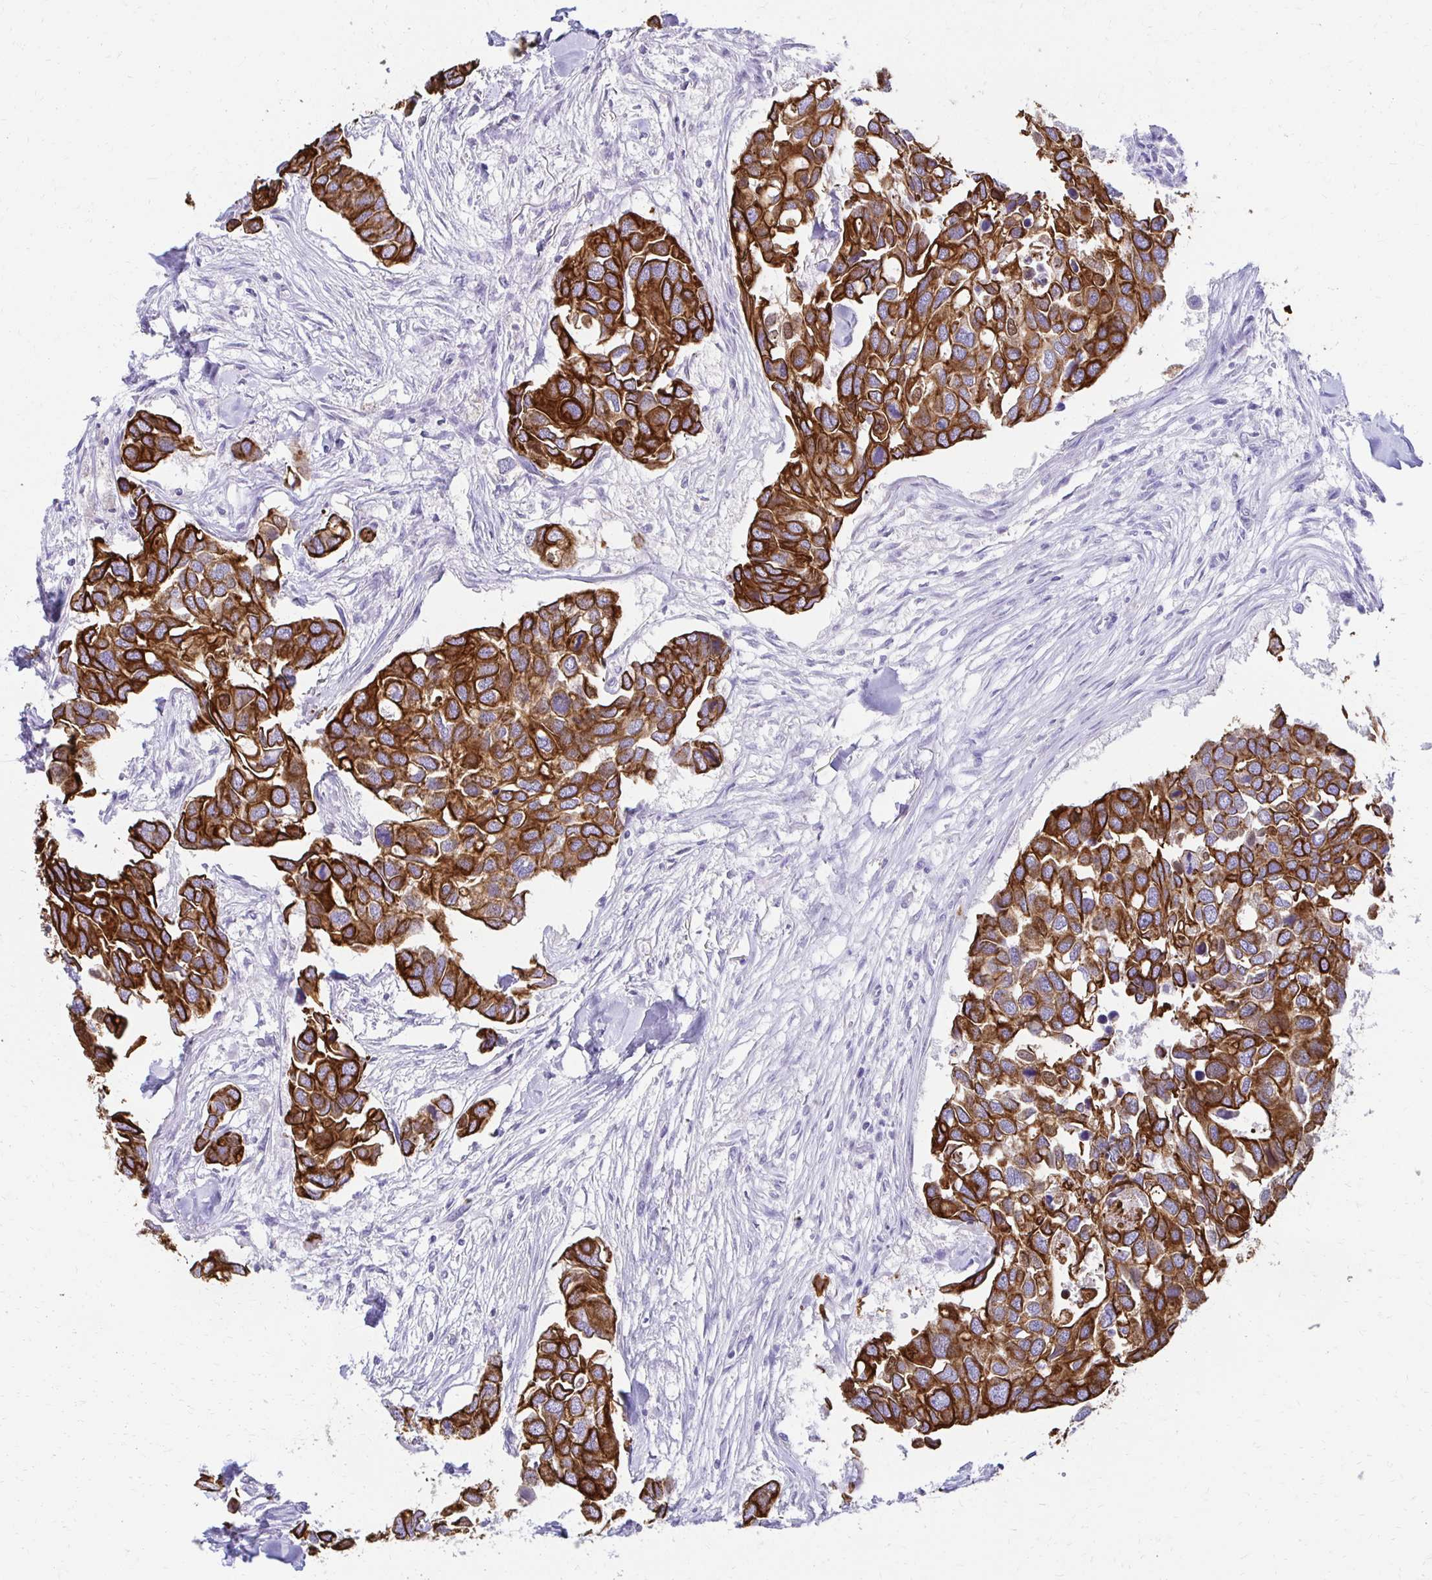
{"staining": {"intensity": "strong", "quantity": ">75%", "location": "cytoplasmic/membranous"}, "tissue": "breast cancer", "cell_type": "Tumor cells", "image_type": "cancer", "snomed": [{"axis": "morphology", "description": "Duct carcinoma"}, {"axis": "topography", "description": "Breast"}], "caption": "Infiltrating ductal carcinoma (breast) tissue shows strong cytoplasmic/membranous staining in approximately >75% of tumor cells", "gene": "C1QTNF2", "patient": {"sex": "female", "age": 83}}